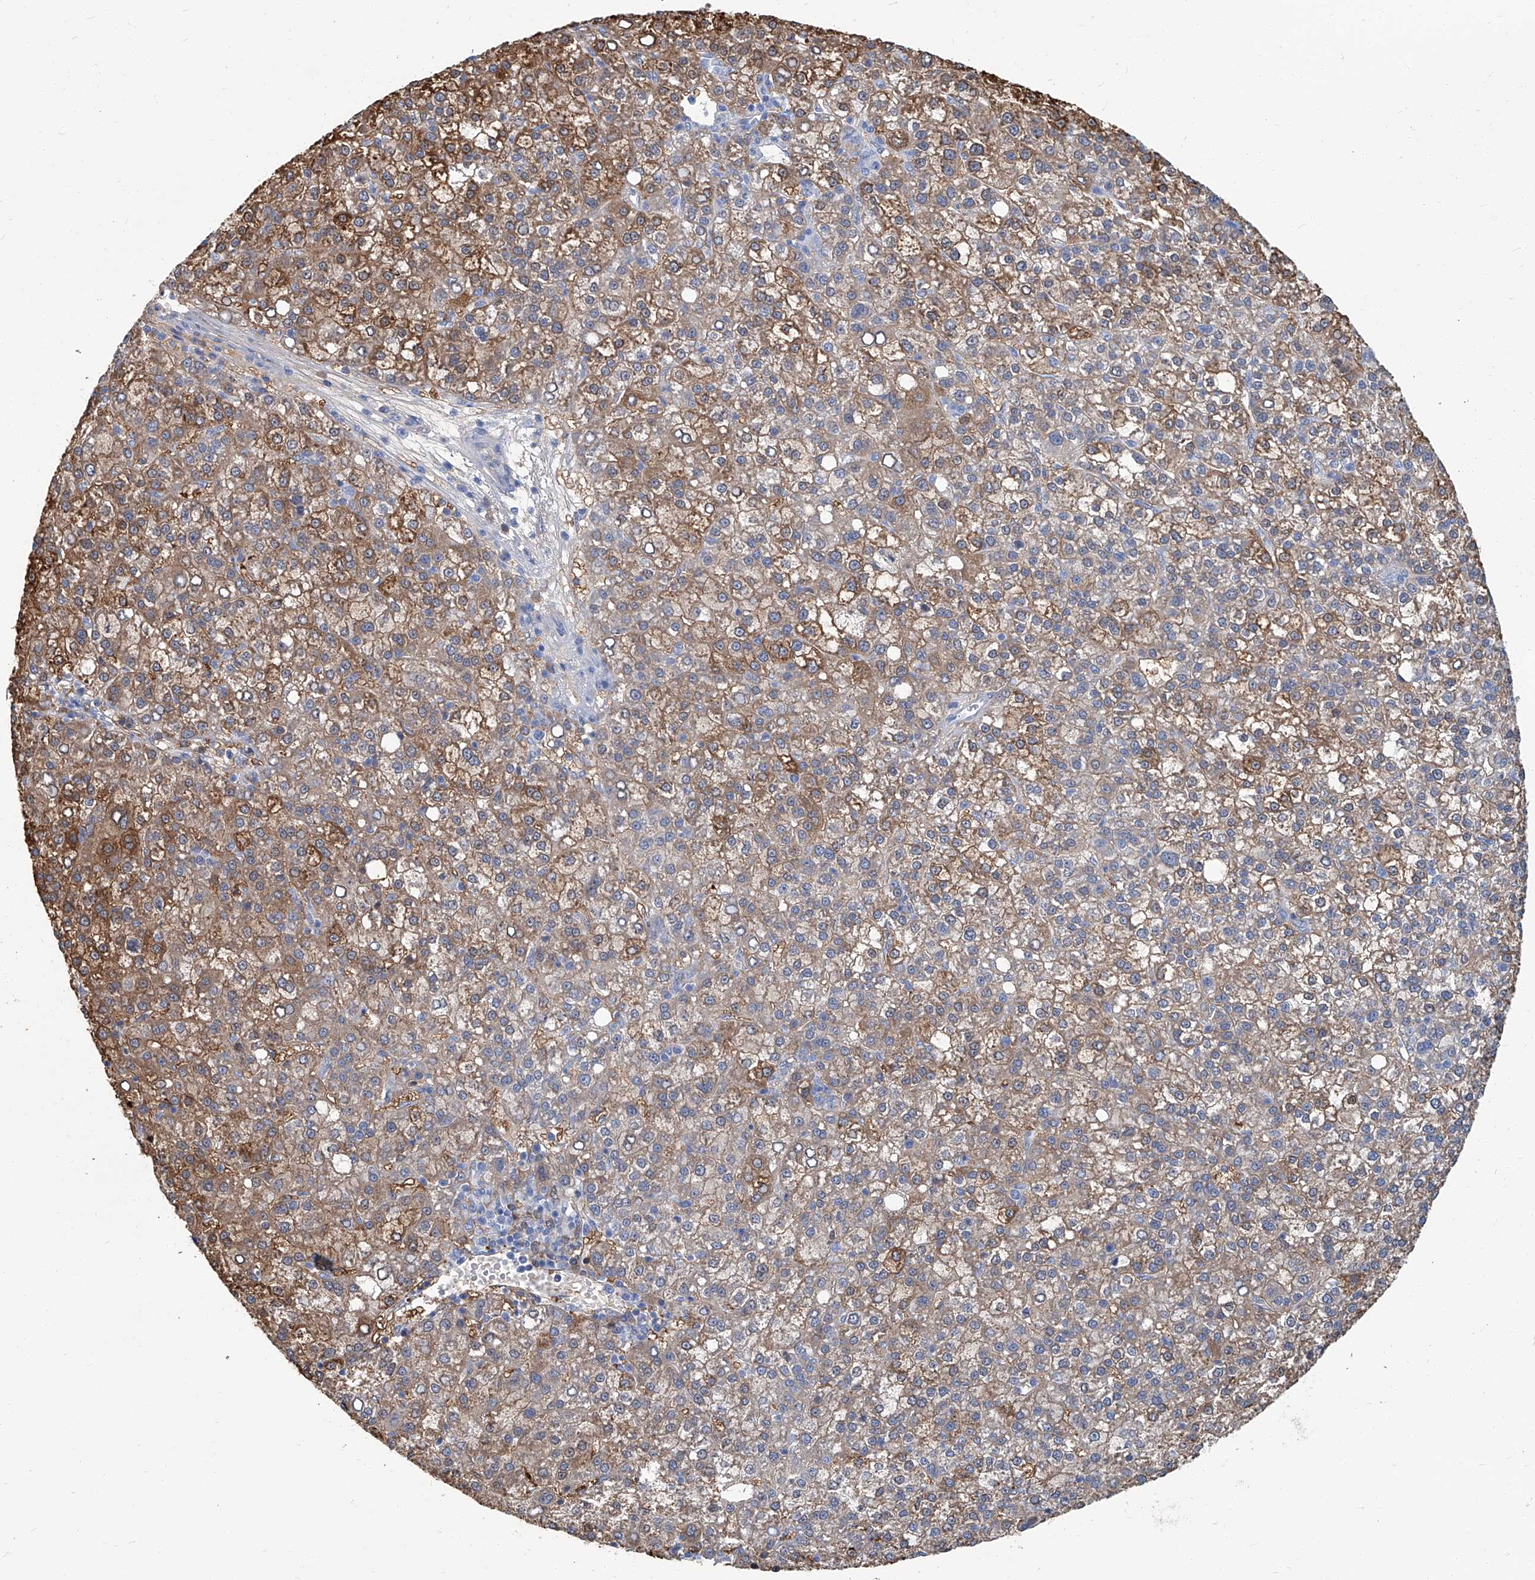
{"staining": {"intensity": "moderate", "quantity": ">75%", "location": "cytoplasmic/membranous"}, "tissue": "liver cancer", "cell_type": "Tumor cells", "image_type": "cancer", "snomed": [{"axis": "morphology", "description": "Carcinoma, Hepatocellular, NOS"}, {"axis": "topography", "description": "Liver"}], "caption": "DAB (3,3'-diaminobenzidine) immunohistochemical staining of liver cancer demonstrates moderate cytoplasmic/membranous protein expression in about >75% of tumor cells. Nuclei are stained in blue.", "gene": "PFKL", "patient": {"sex": "female", "age": 58}}